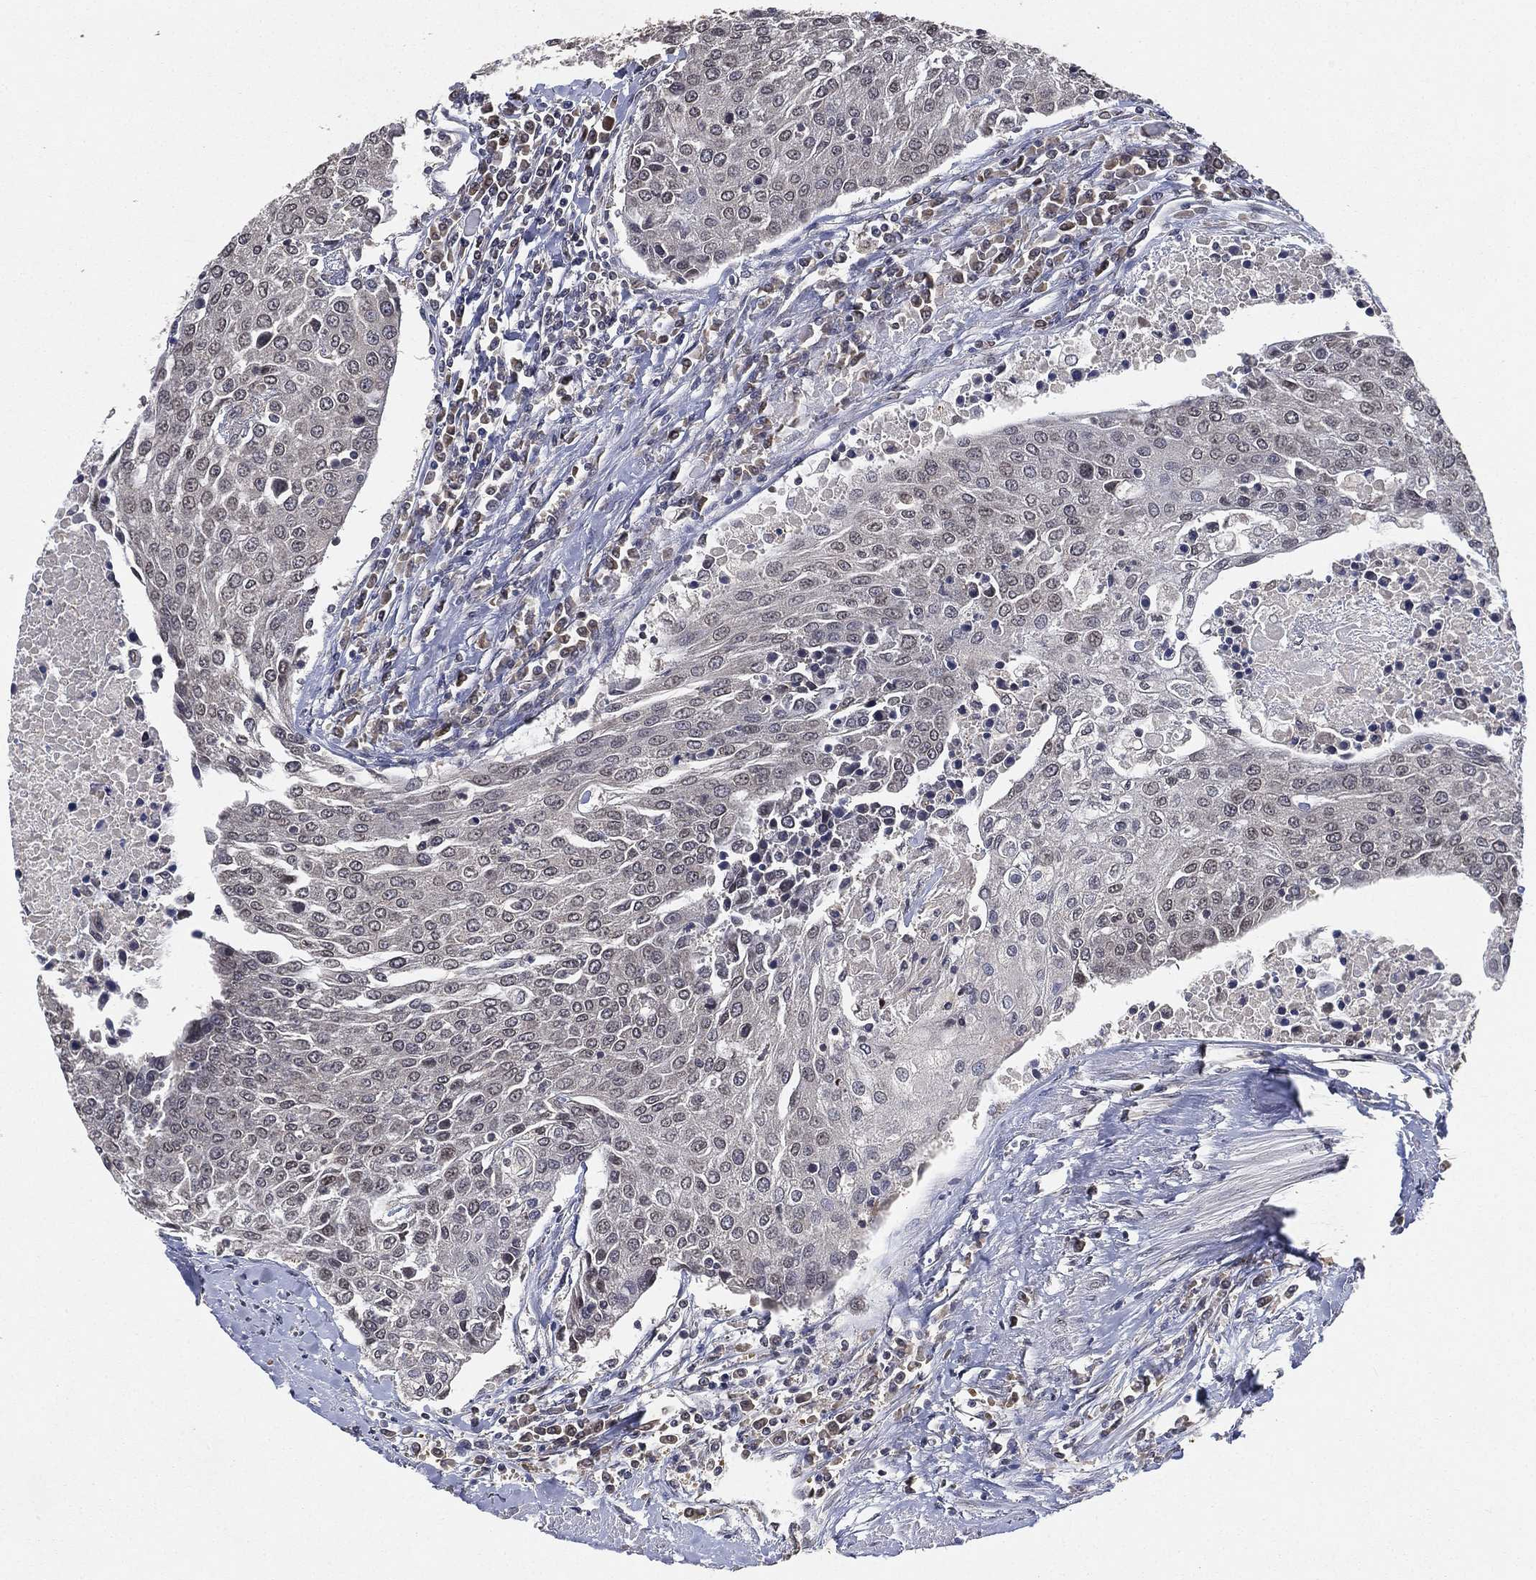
{"staining": {"intensity": "negative", "quantity": "none", "location": "none"}, "tissue": "urothelial cancer", "cell_type": "Tumor cells", "image_type": "cancer", "snomed": [{"axis": "morphology", "description": "Urothelial carcinoma, High grade"}, {"axis": "topography", "description": "Urinary bladder"}], "caption": "This is a micrograph of immunohistochemistry (IHC) staining of urothelial cancer, which shows no positivity in tumor cells.", "gene": "UBA5", "patient": {"sex": "female", "age": 85}}